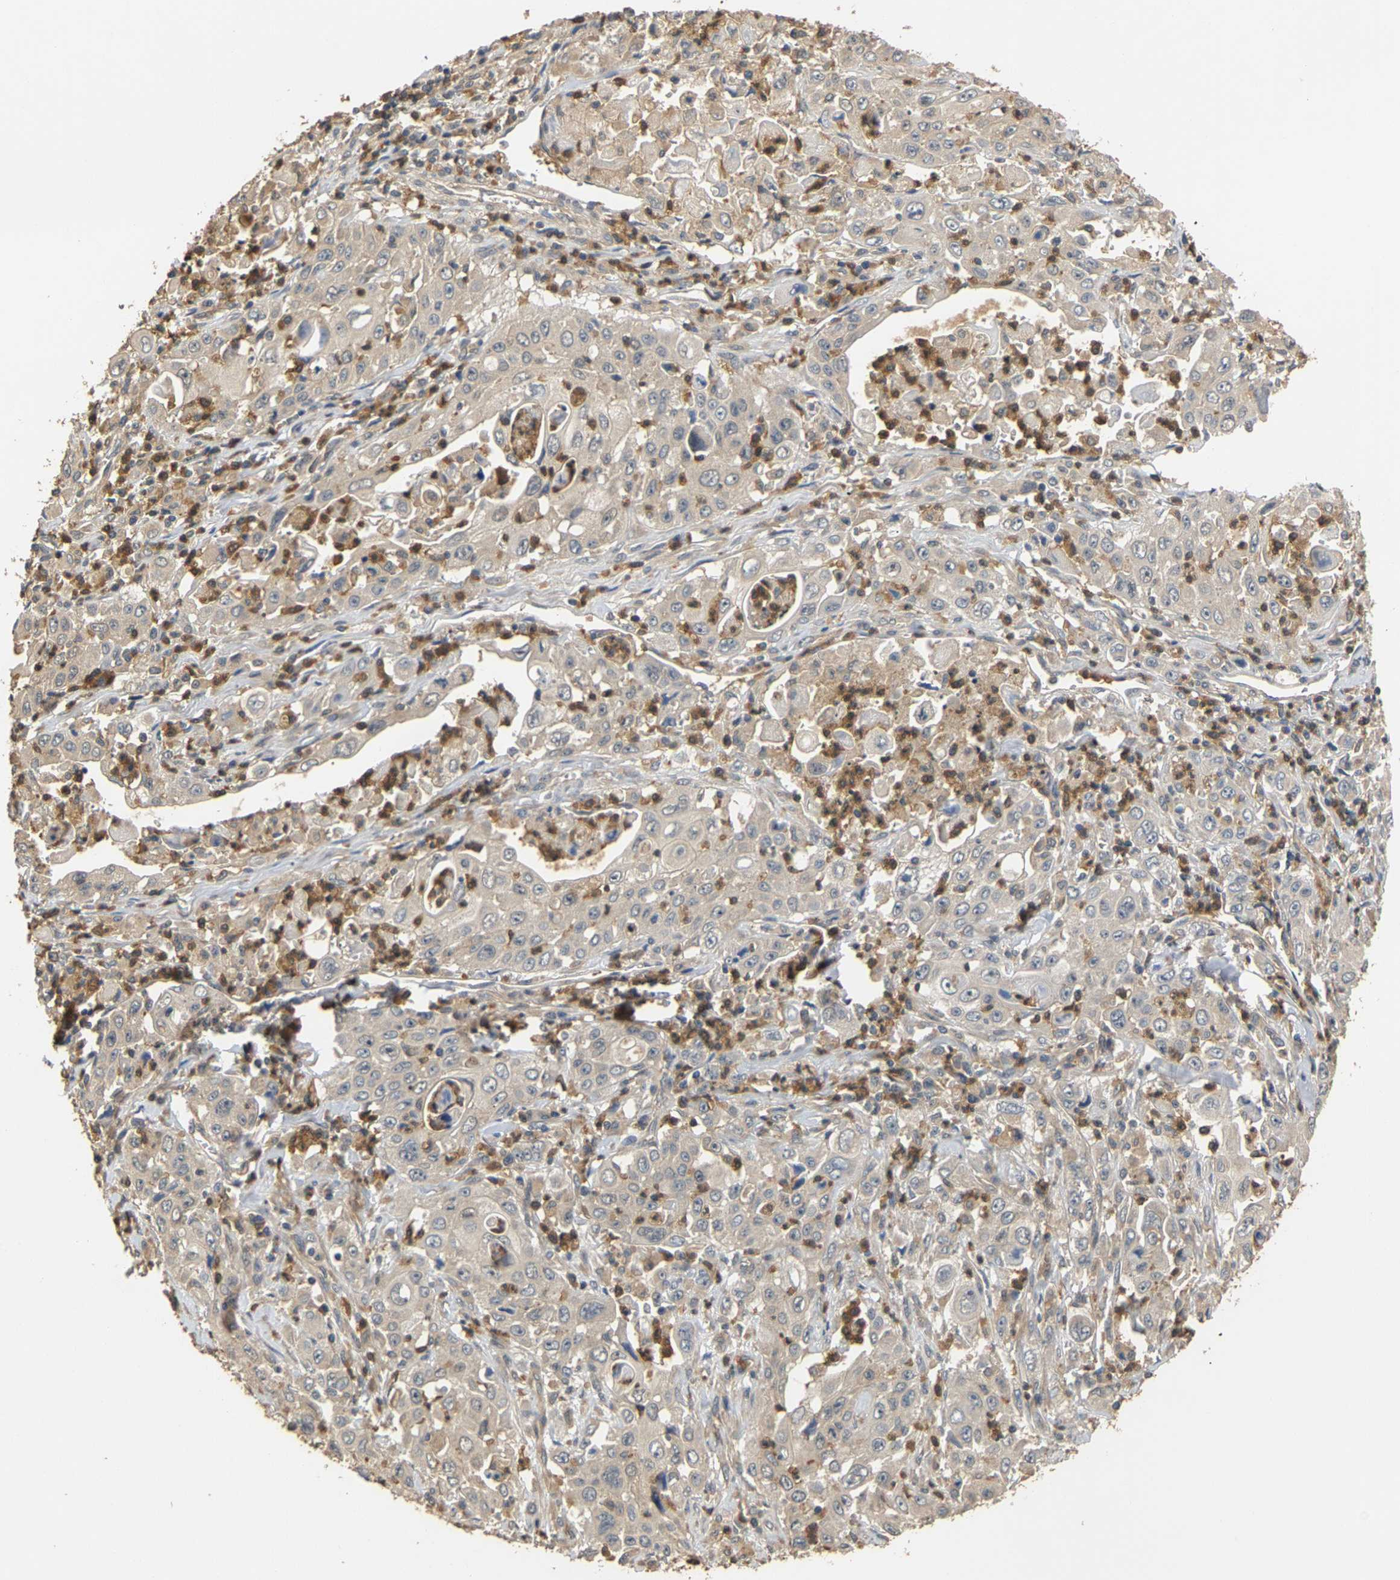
{"staining": {"intensity": "weak", "quantity": ">75%", "location": "cytoplasmic/membranous"}, "tissue": "pancreatic cancer", "cell_type": "Tumor cells", "image_type": "cancer", "snomed": [{"axis": "morphology", "description": "Adenocarcinoma, NOS"}, {"axis": "topography", "description": "Pancreas"}], "caption": "Weak cytoplasmic/membranous positivity for a protein is seen in approximately >75% of tumor cells of pancreatic cancer using immunohistochemistry (IHC).", "gene": "GPI", "patient": {"sex": "female", "age": 77}}